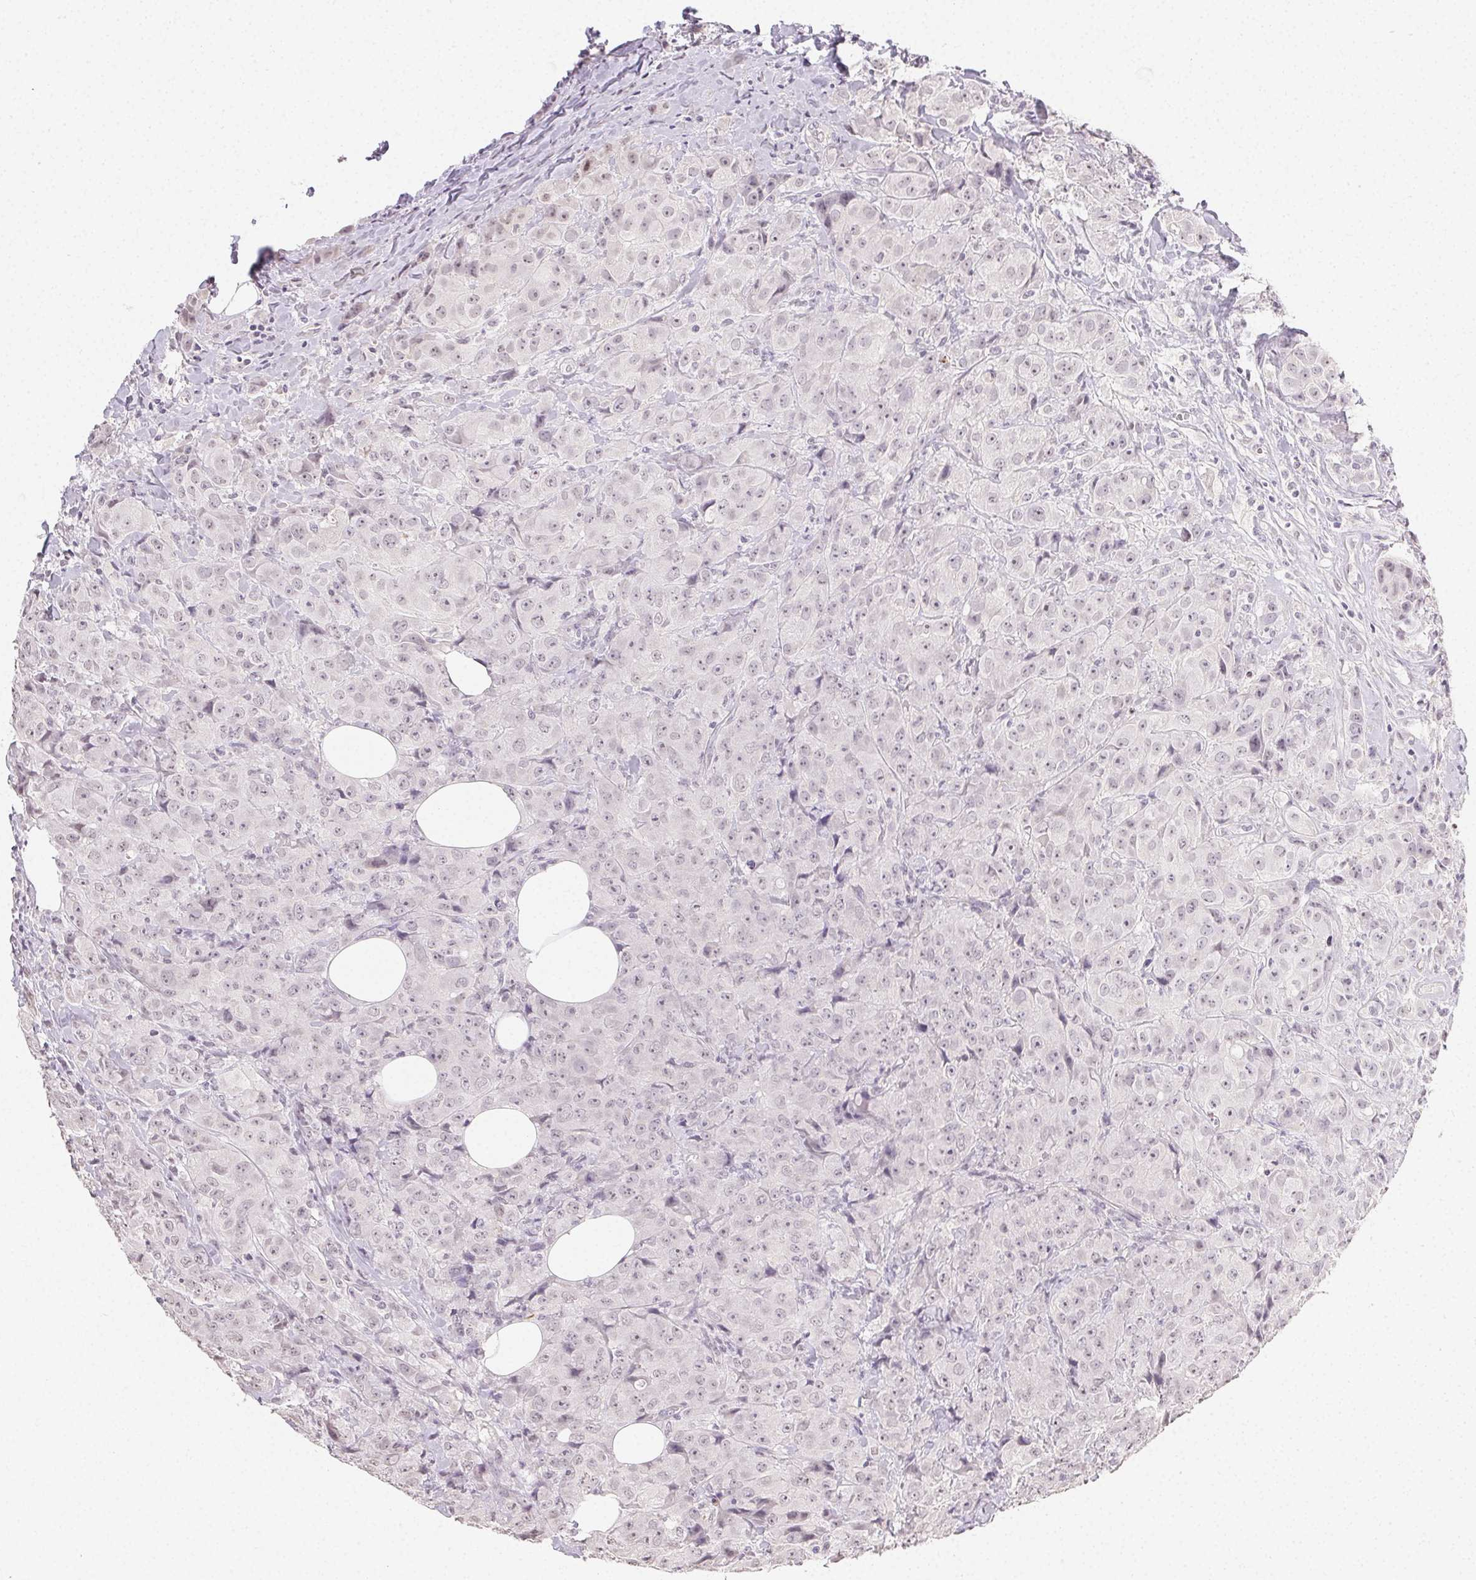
{"staining": {"intensity": "negative", "quantity": "none", "location": "none"}, "tissue": "breast cancer", "cell_type": "Tumor cells", "image_type": "cancer", "snomed": [{"axis": "morphology", "description": "Normal tissue, NOS"}, {"axis": "morphology", "description": "Duct carcinoma"}, {"axis": "topography", "description": "Breast"}], "caption": "Tumor cells show no significant protein staining in invasive ductal carcinoma (breast). (Stains: DAB IHC with hematoxylin counter stain, Microscopy: brightfield microscopy at high magnification).", "gene": "TMEM174", "patient": {"sex": "female", "age": 43}}